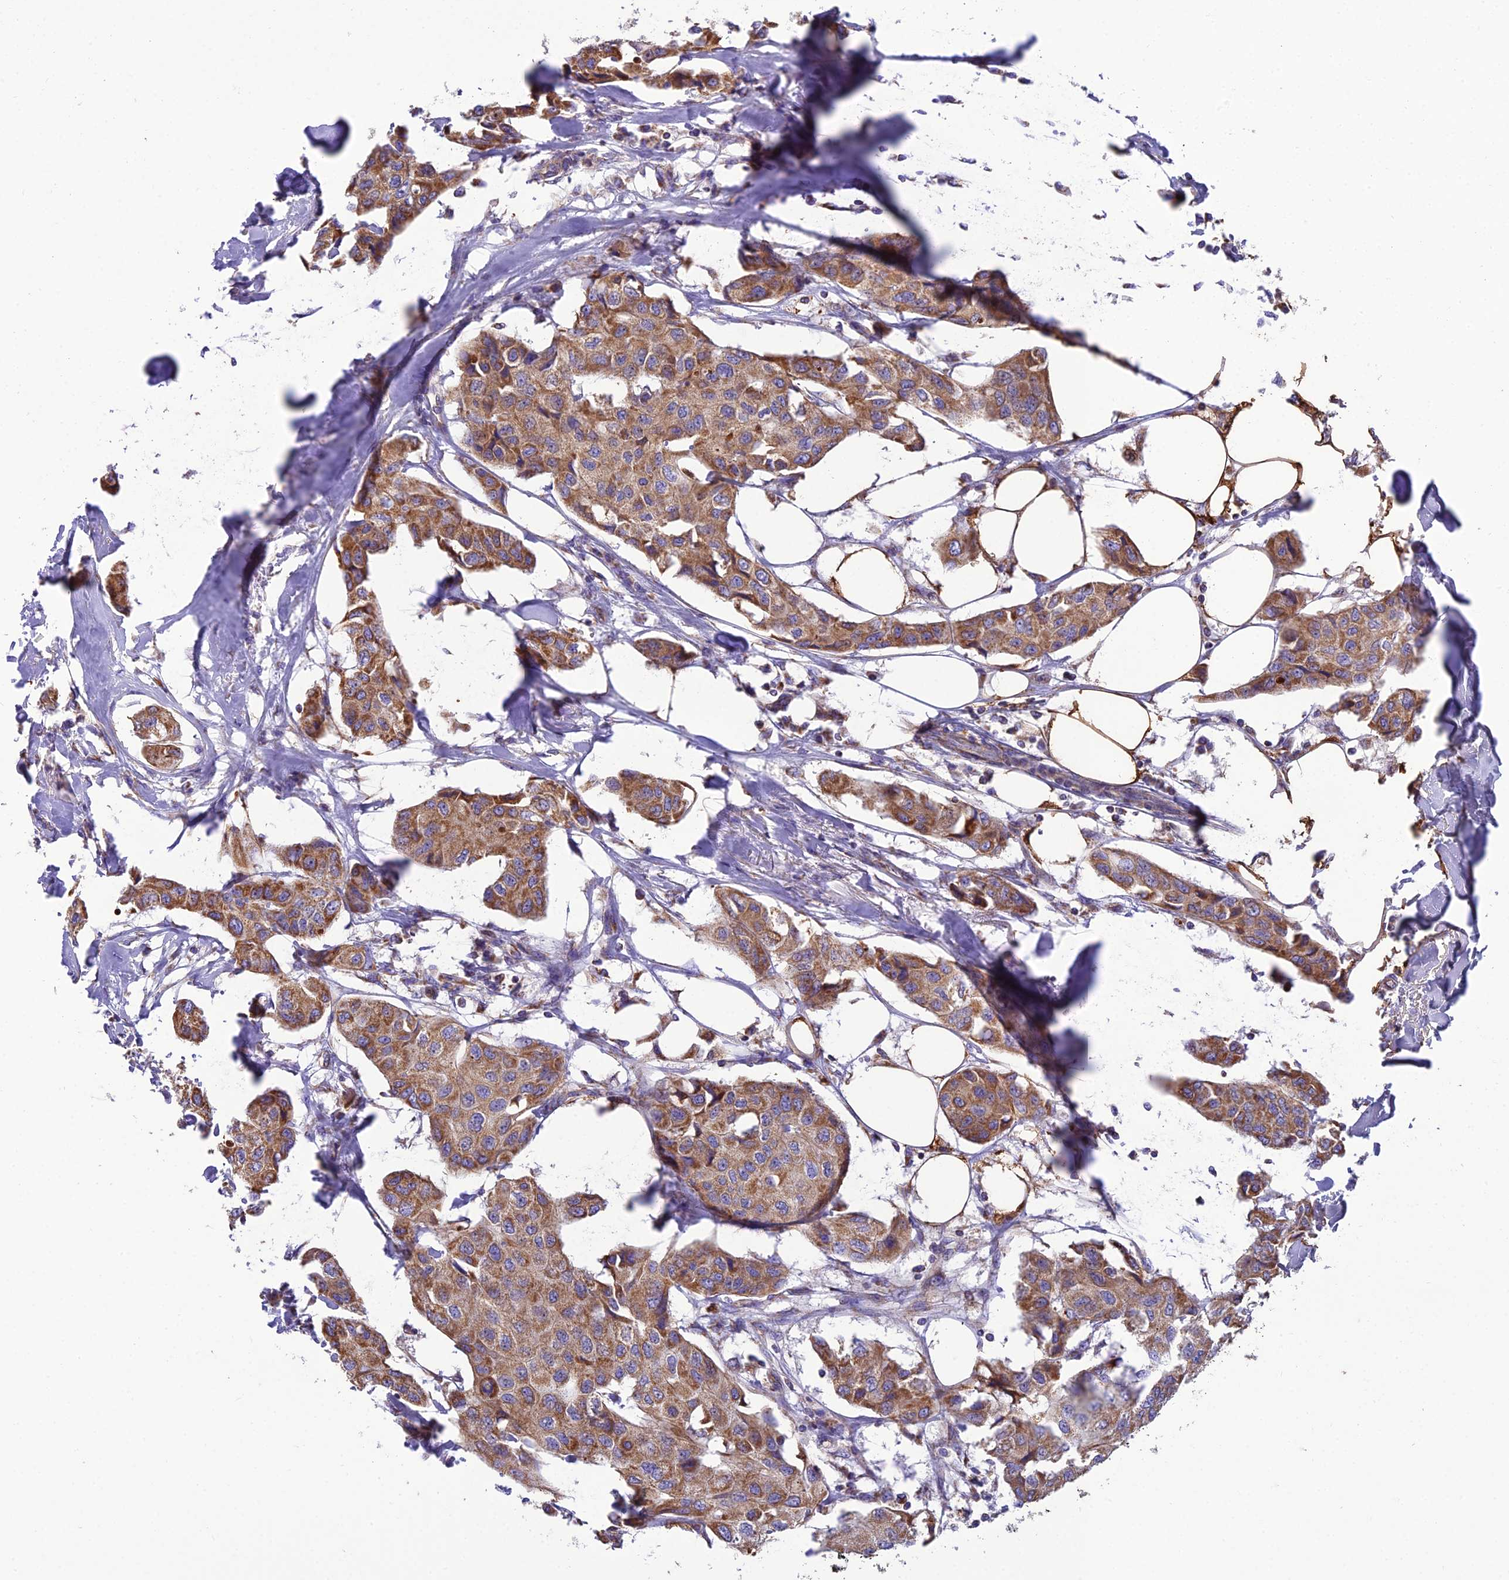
{"staining": {"intensity": "moderate", "quantity": ">75%", "location": "cytoplasmic/membranous"}, "tissue": "breast cancer", "cell_type": "Tumor cells", "image_type": "cancer", "snomed": [{"axis": "morphology", "description": "Duct carcinoma"}, {"axis": "topography", "description": "Breast"}], "caption": "Moderate cytoplasmic/membranous protein expression is present in approximately >75% of tumor cells in breast cancer (intraductal carcinoma).", "gene": "GPD1", "patient": {"sex": "female", "age": 80}}